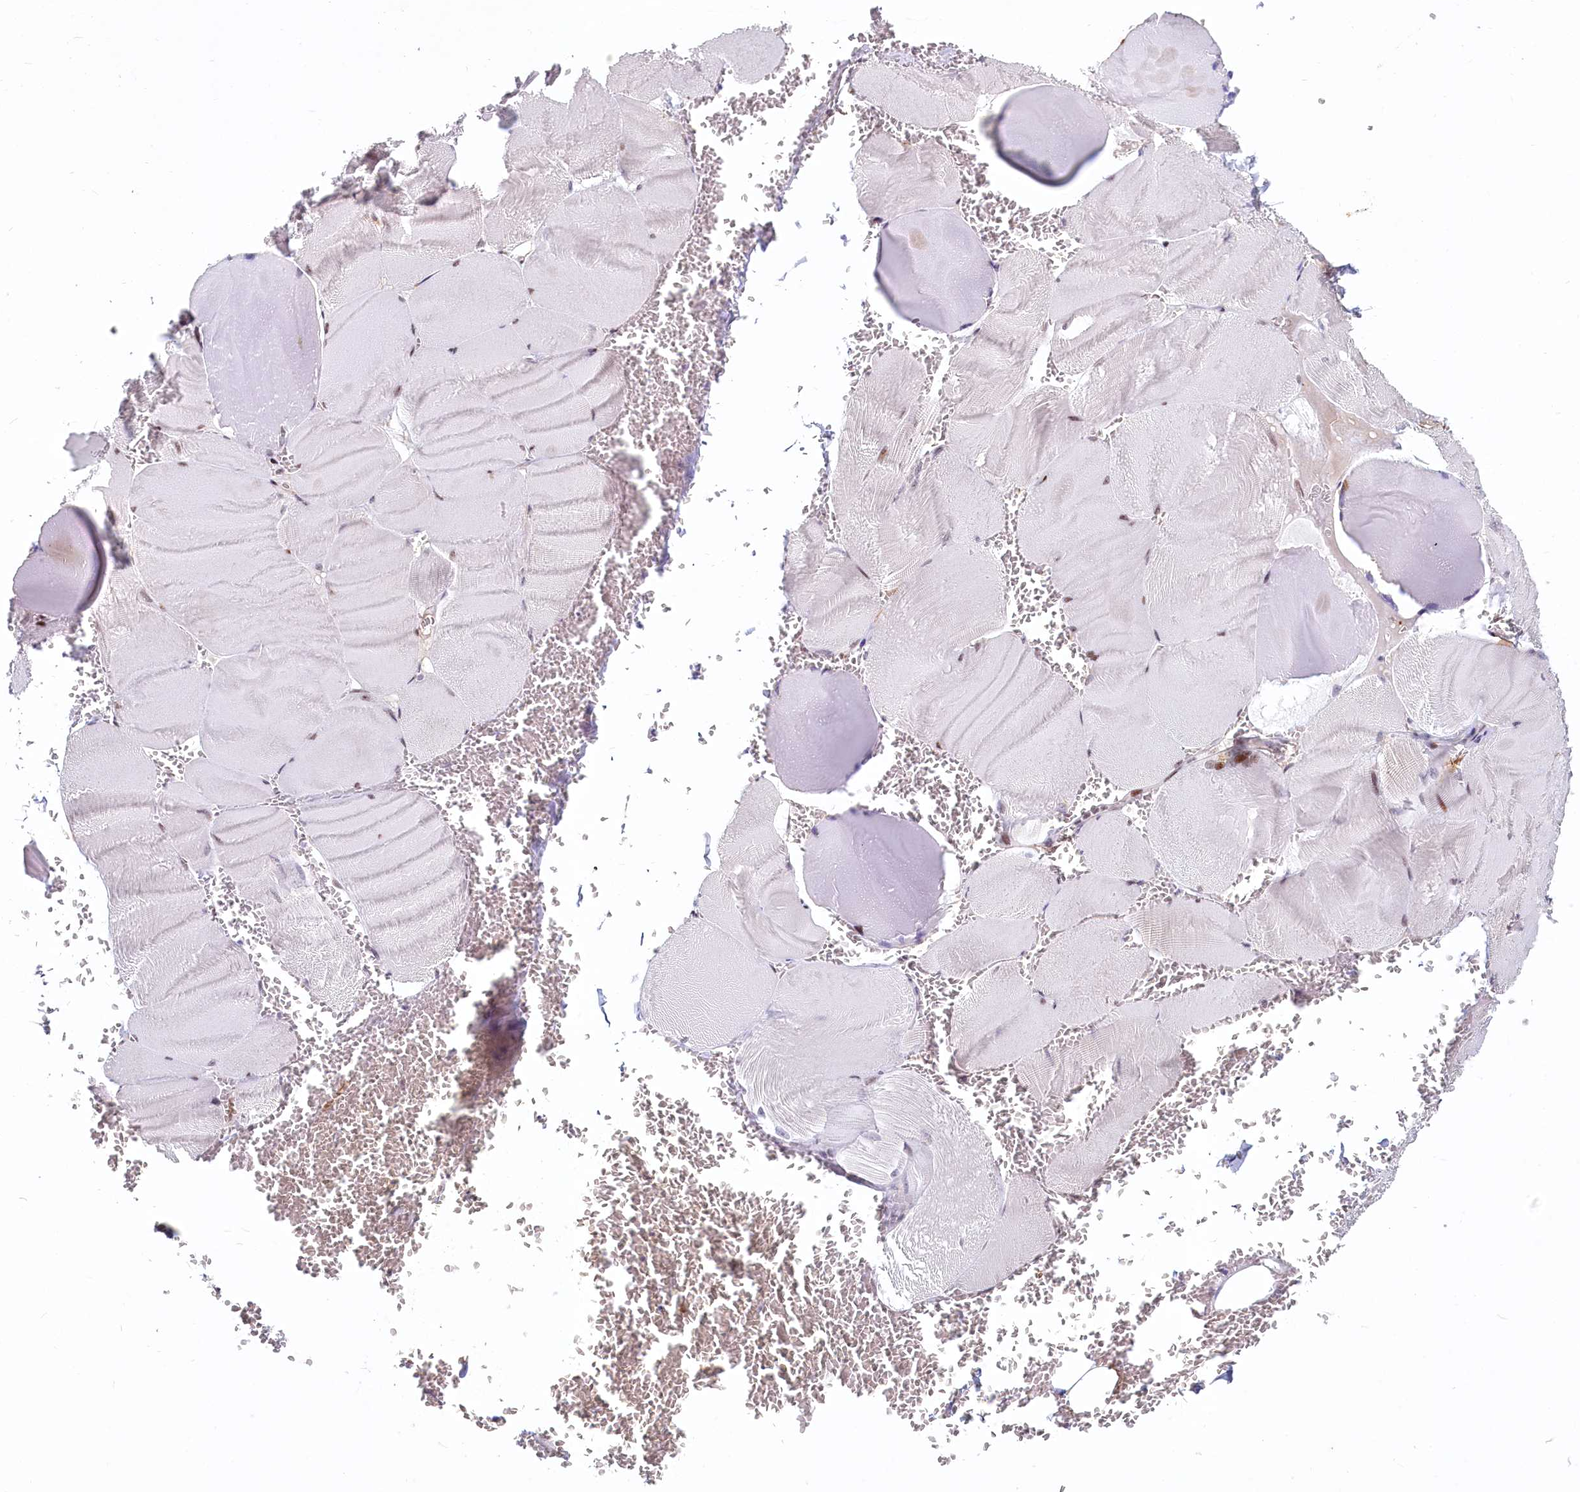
{"staining": {"intensity": "negative", "quantity": "none", "location": "none"}, "tissue": "skeletal muscle", "cell_type": "Myocytes", "image_type": "normal", "snomed": [{"axis": "morphology", "description": "Normal tissue, NOS"}, {"axis": "morphology", "description": "Basal cell carcinoma"}, {"axis": "topography", "description": "Skeletal muscle"}], "caption": "This is an IHC photomicrograph of benign human skeletal muscle. There is no positivity in myocytes.", "gene": "PROCR", "patient": {"sex": "female", "age": 64}}